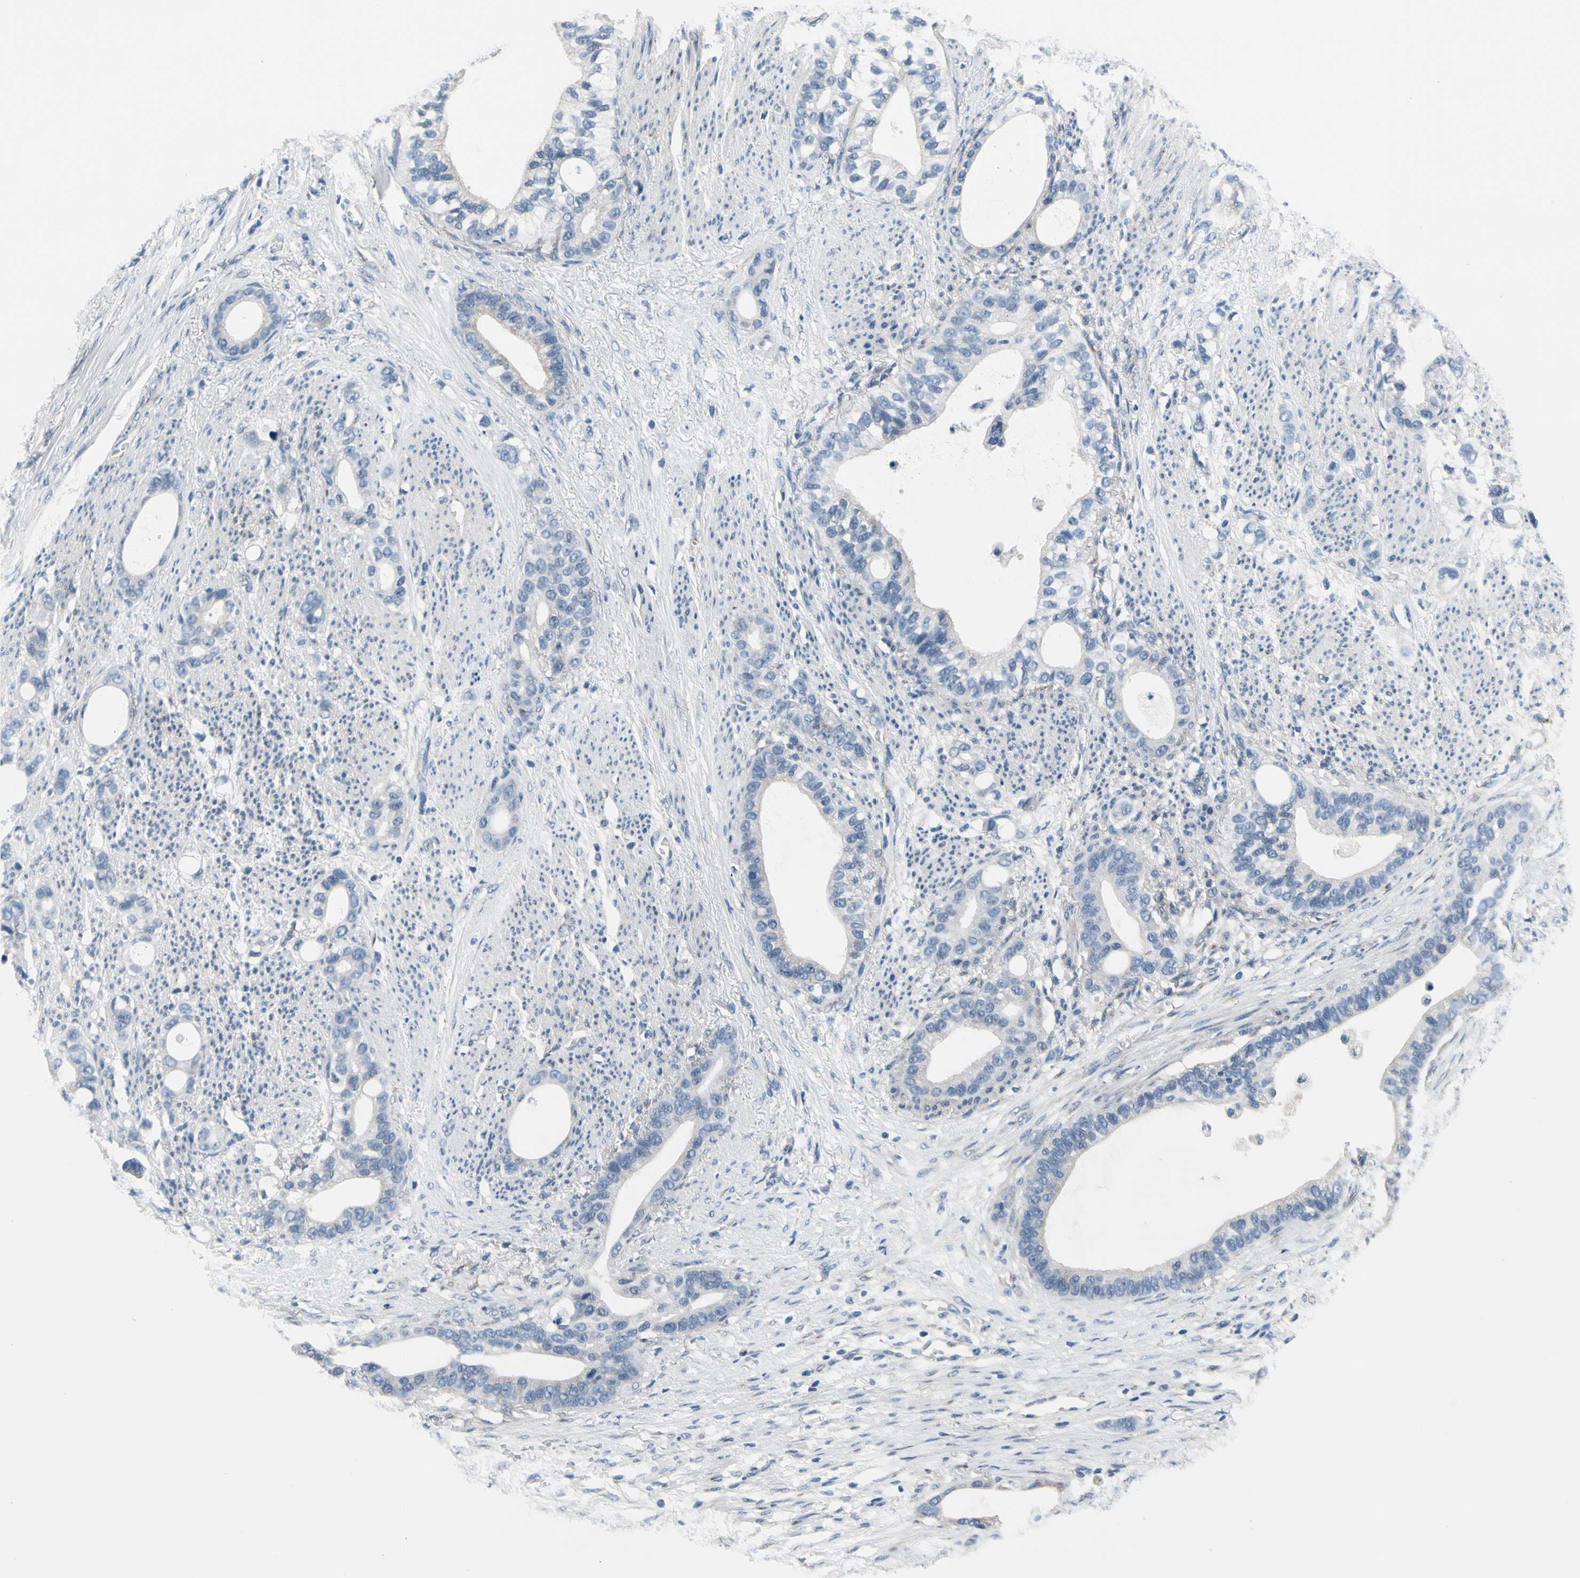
{"staining": {"intensity": "negative", "quantity": "none", "location": "none"}, "tissue": "stomach cancer", "cell_type": "Tumor cells", "image_type": "cancer", "snomed": [{"axis": "morphology", "description": "Adenocarcinoma, NOS"}, {"axis": "topography", "description": "Stomach"}], "caption": "Adenocarcinoma (stomach) was stained to show a protein in brown. There is no significant staining in tumor cells. (DAB (3,3'-diaminobenzidine) immunohistochemistry (IHC) visualized using brightfield microscopy, high magnification).", "gene": "PRKAR2B", "patient": {"sex": "female", "age": 75}}